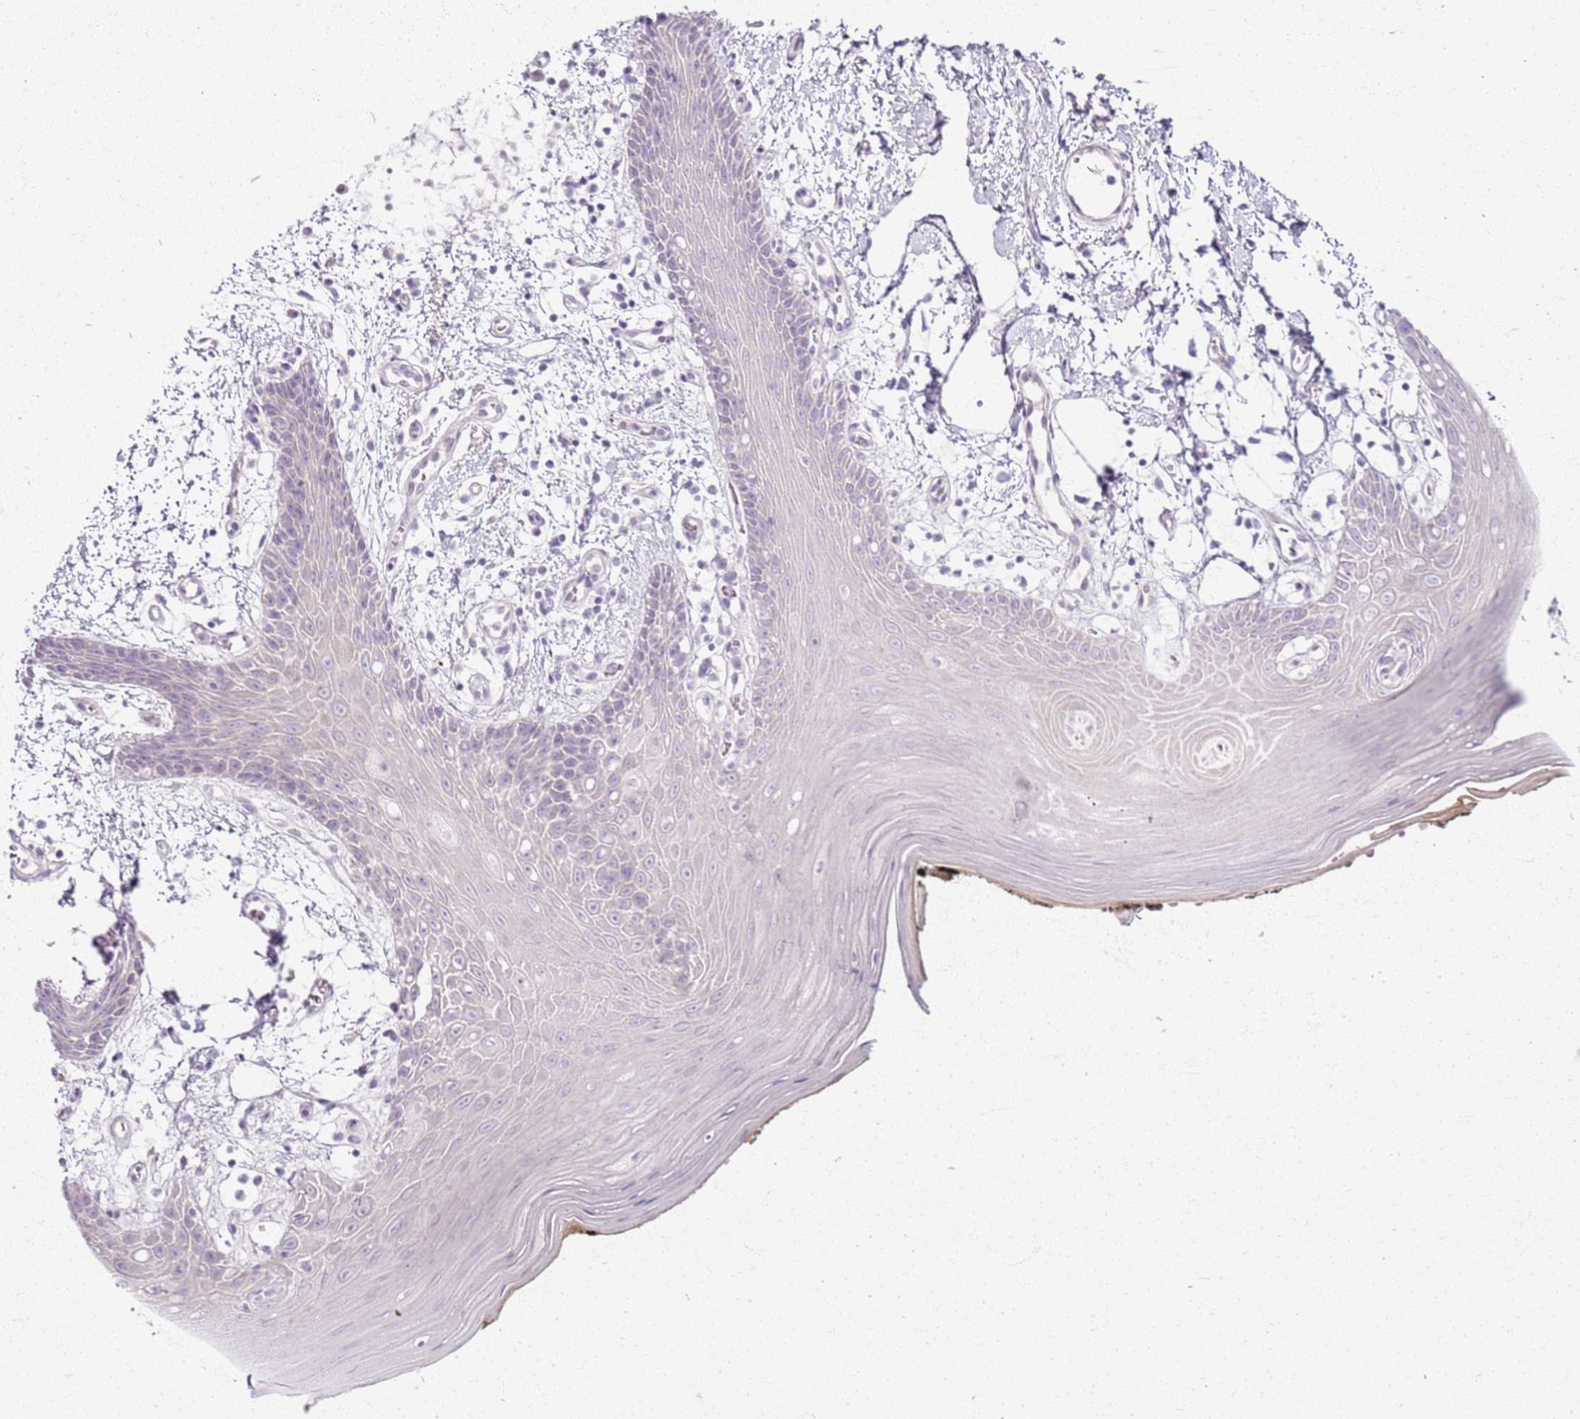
{"staining": {"intensity": "negative", "quantity": "none", "location": "none"}, "tissue": "oral mucosa", "cell_type": "Squamous epithelial cells", "image_type": "normal", "snomed": [{"axis": "morphology", "description": "Normal tissue, NOS"}, {"axis": "topography", "description": "Oral tissue"}, {"axis": "topography", "description": "Tounge, NOS"}], "caption": "A histopathology image of oral mucosa stained for a protein shows no brown staining in squamous epithelial cells. The staining is performed using DAB (3,3'-diaminobenzidine) brown chromogen with nuclei counter-stained in using hematoxylin.", "gene": "CSRP3", "patient": {"sex": "female", "age": 59}}